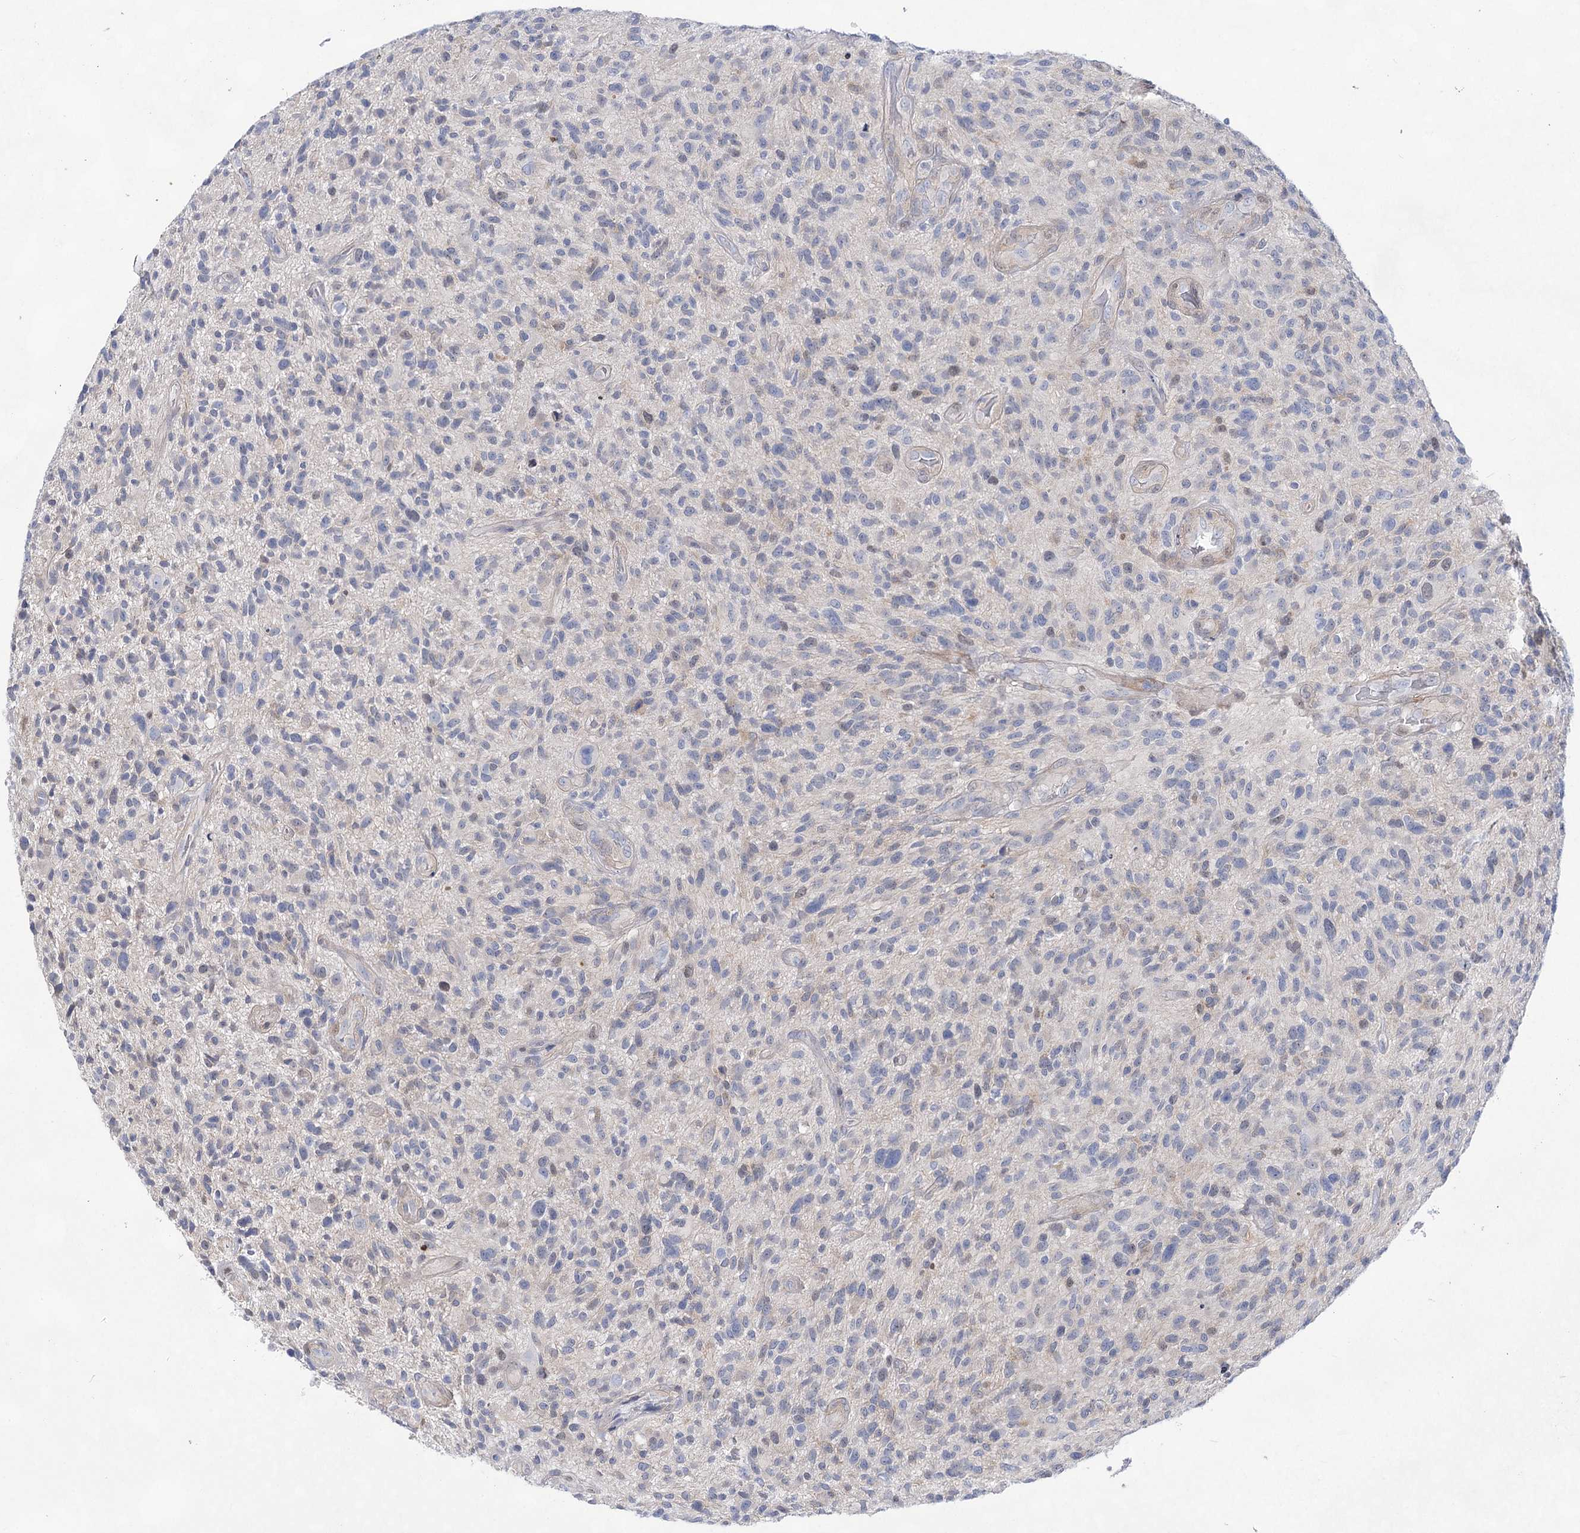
{"staining": {"intensity": "negative", "quantity": "none", "location": "none"}, "tissue": "glioma", "cell_type": "Tumor cells", "image_type": "cancer", "snomed": [{"axis": "morphology", "description": "Glioma, malignant, High grade"}, {"axis": "topography", "description": "Brain"}], "caption": "Micrograph shows no significant protein expression in tumor cells of malignant glioma (high-grade).", "gene": "UGDH", "patient": {"sex": "male", "age": 47}}